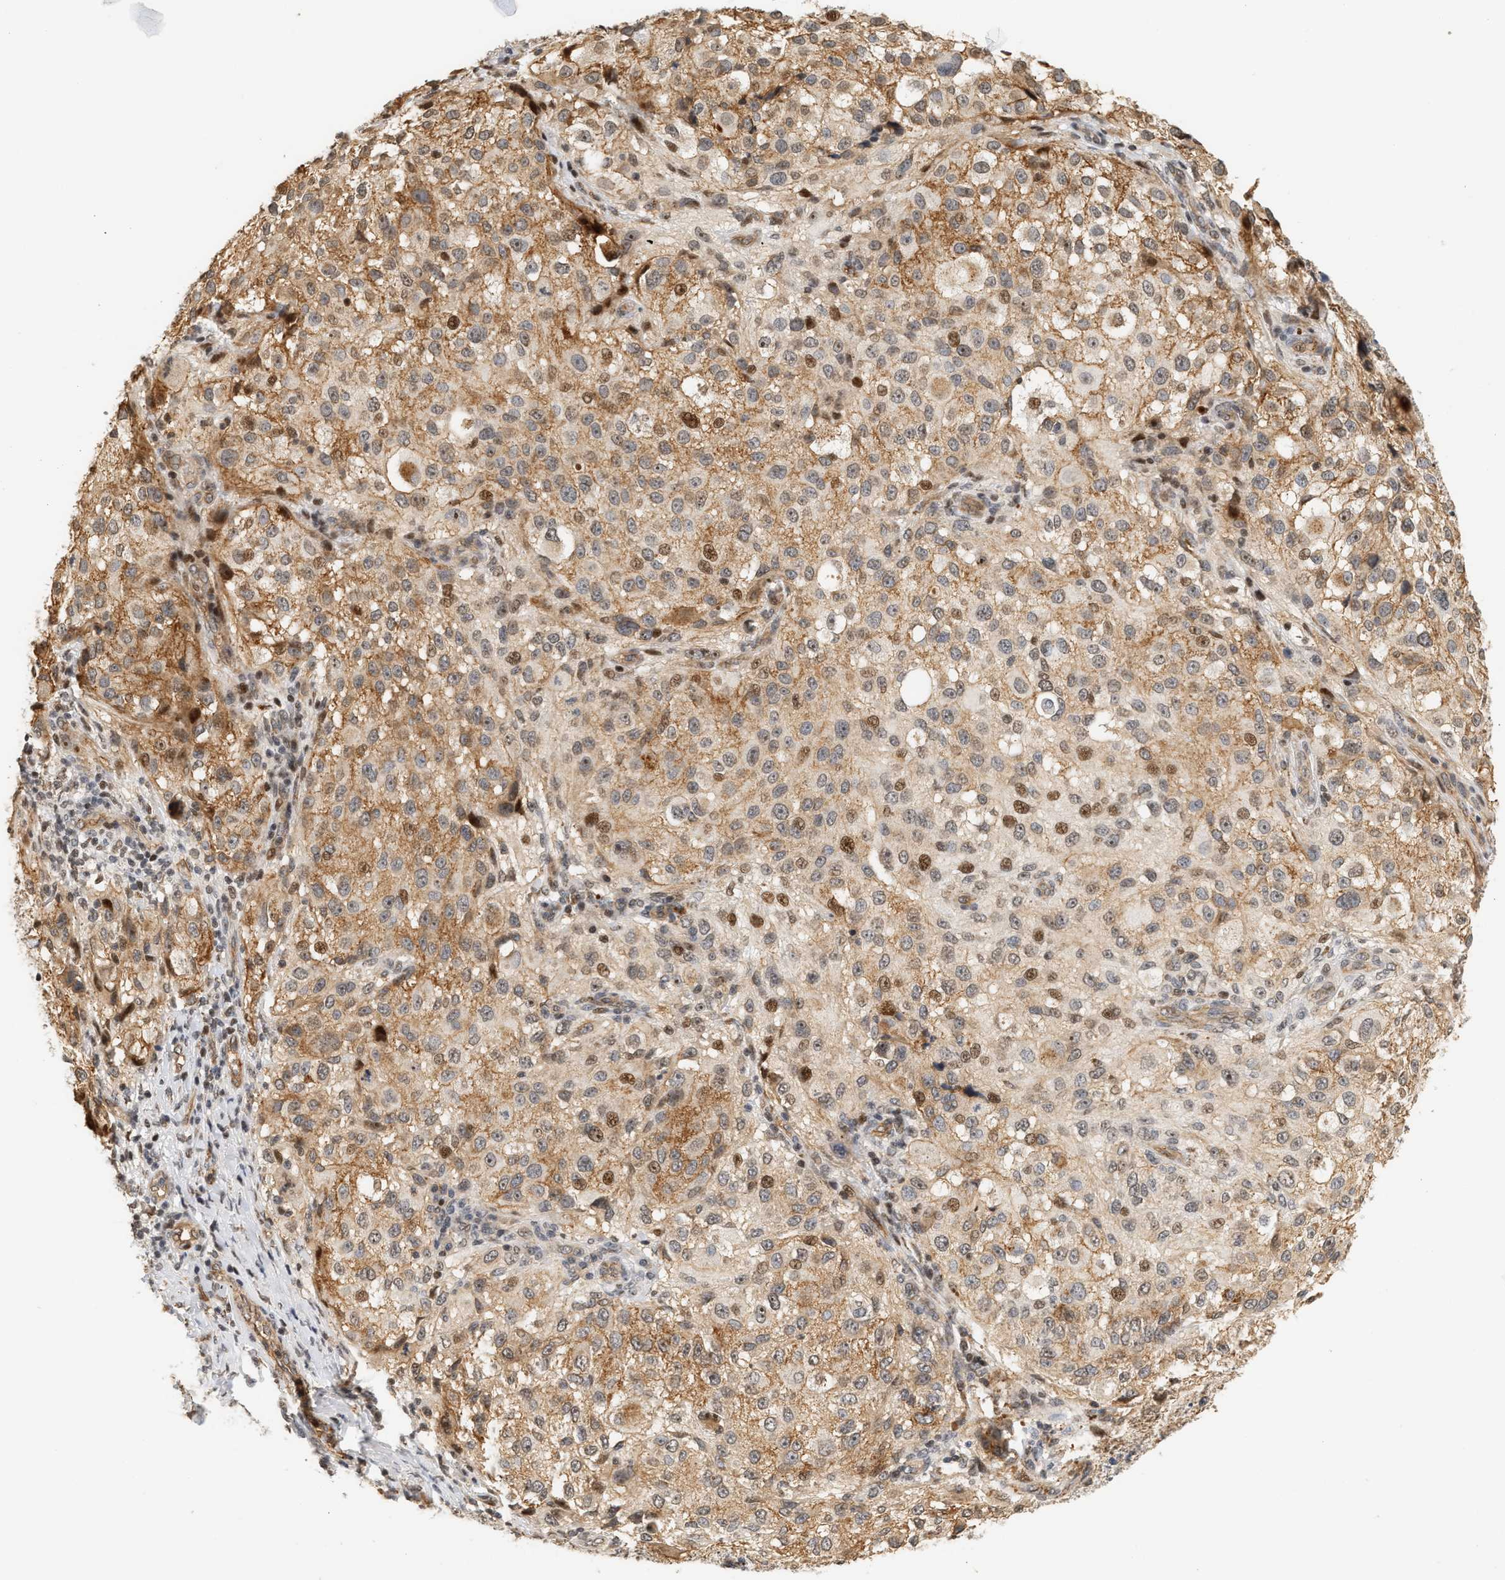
{"staining": {"intensity": "moderate", "quantity": "25%-75%", "location": "cytoplasmic/membranous,nuclear"}, "tissue": "melanoma", "cell_type": "Tumor cells", "image_type": "cancer", "snomed": [{"axis": "morphology", "description": "Necrosis, NOS"}, {"axis": "morphology", "description": "Malignant melanoma, NOS"}, {"axis": "topography", "description": "Skin"}], "caption": "Protein expression analysis of melanoma exhibits moderate cytoplasmic/membranous and nuclear staining in approximately 25%-75% of tumor cells.", "gene": "PLXND1", "patient": {"sex": "female", "age": 87}}